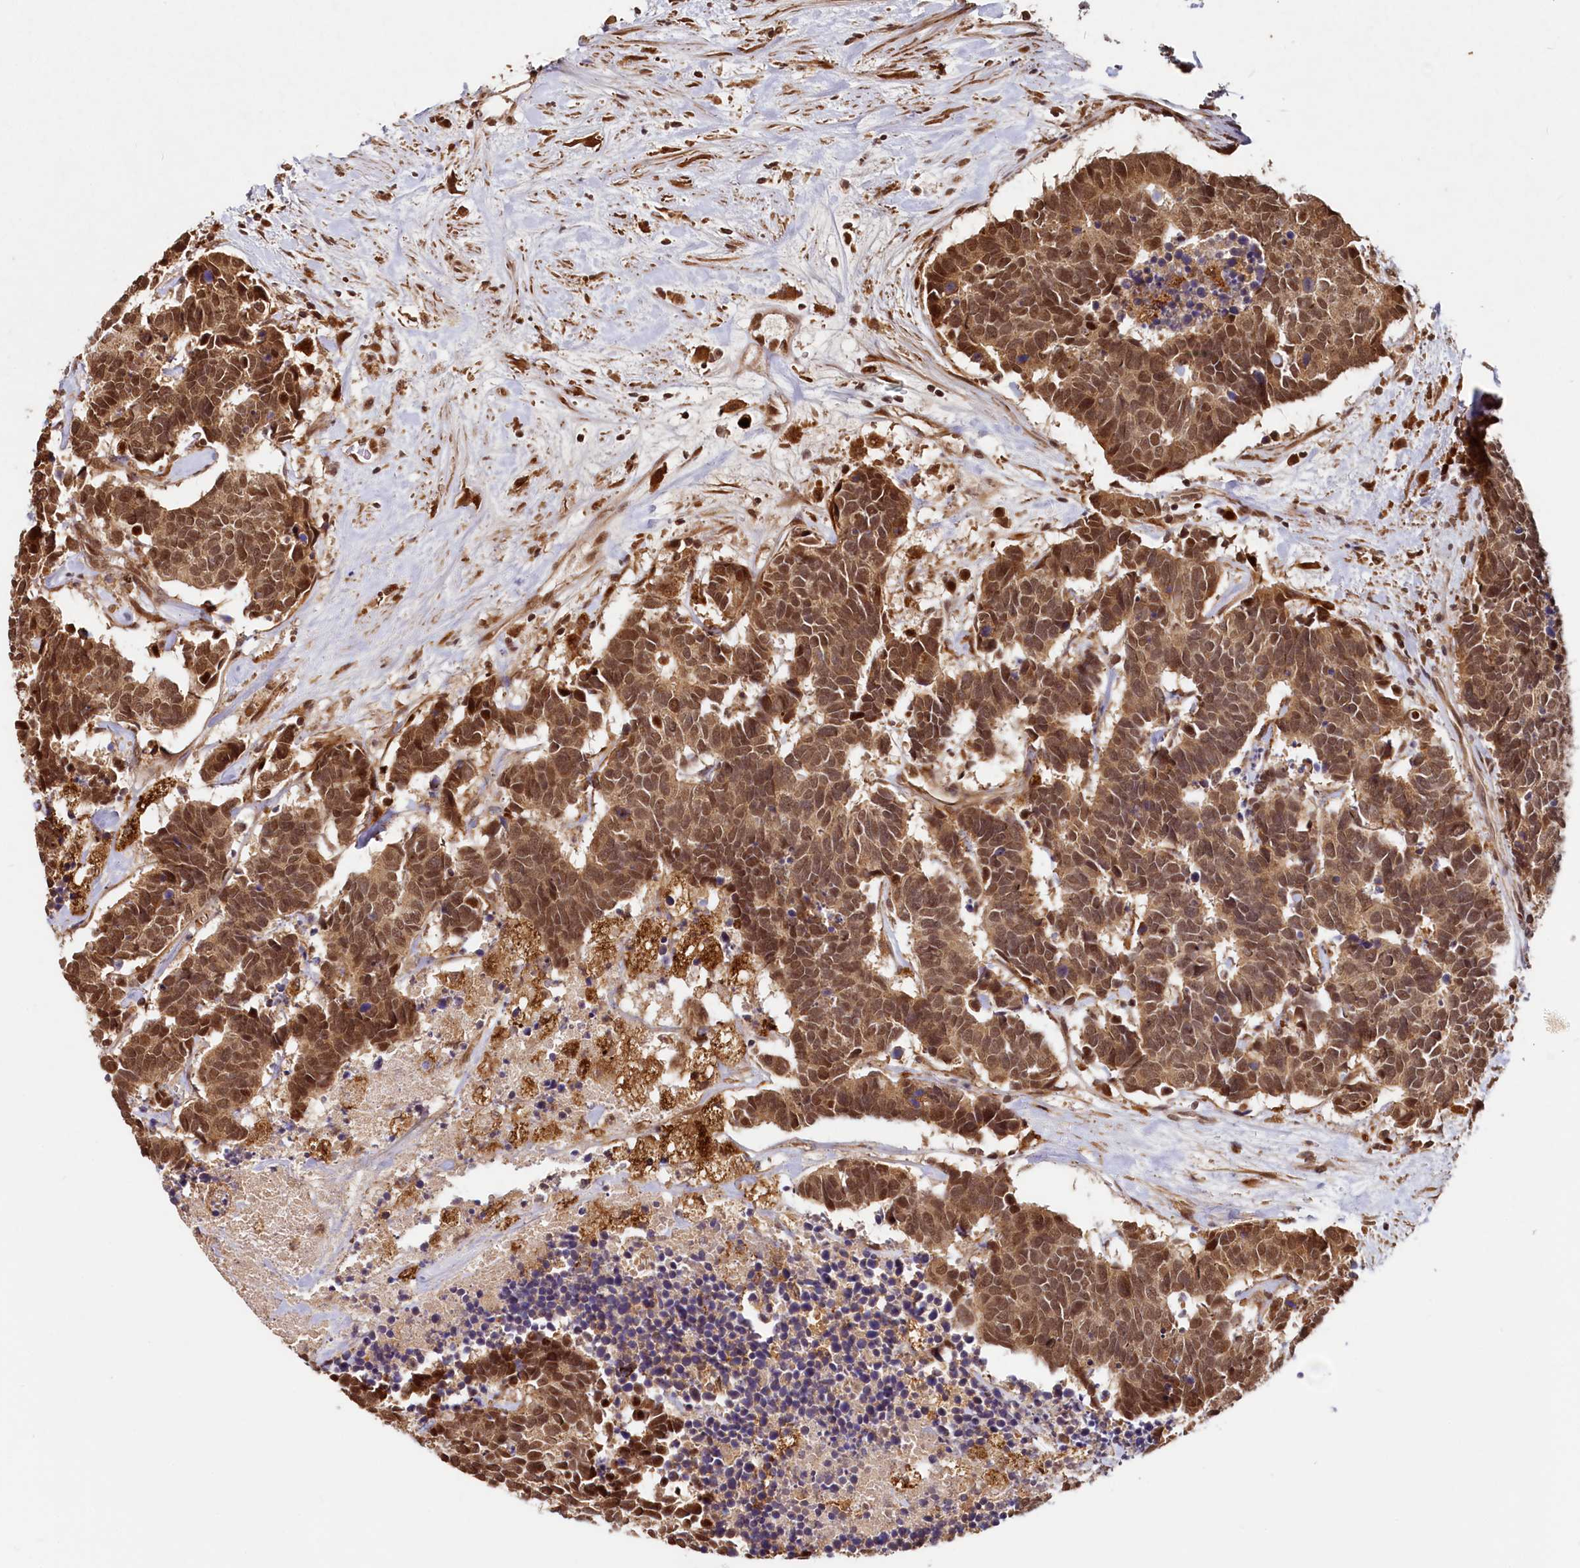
{"staining": {"intensity": "strong", "quantity": ">75%", "location": "cytoplasmic/membranous,nuclear"}, "tissue": "carcinoid", "cell_type": "Tumor cells", "image_type": "cancer", "snomed": [{"axis": "morphology", "description": "Carcinoma, NOS"}, {"axis": "morphology", "description": "Carcinoid, malignant, NOS"}, {"axis": "topography", "description": "Urinary bladder"}], "caption": "Protein staining exhibits strong cytoplasmic/membranous and nuclear positivity in about >75% of tumor cells in carcinoid.", "gene": "TRIM23", "patient": {"sex": "male", "age": 57}}